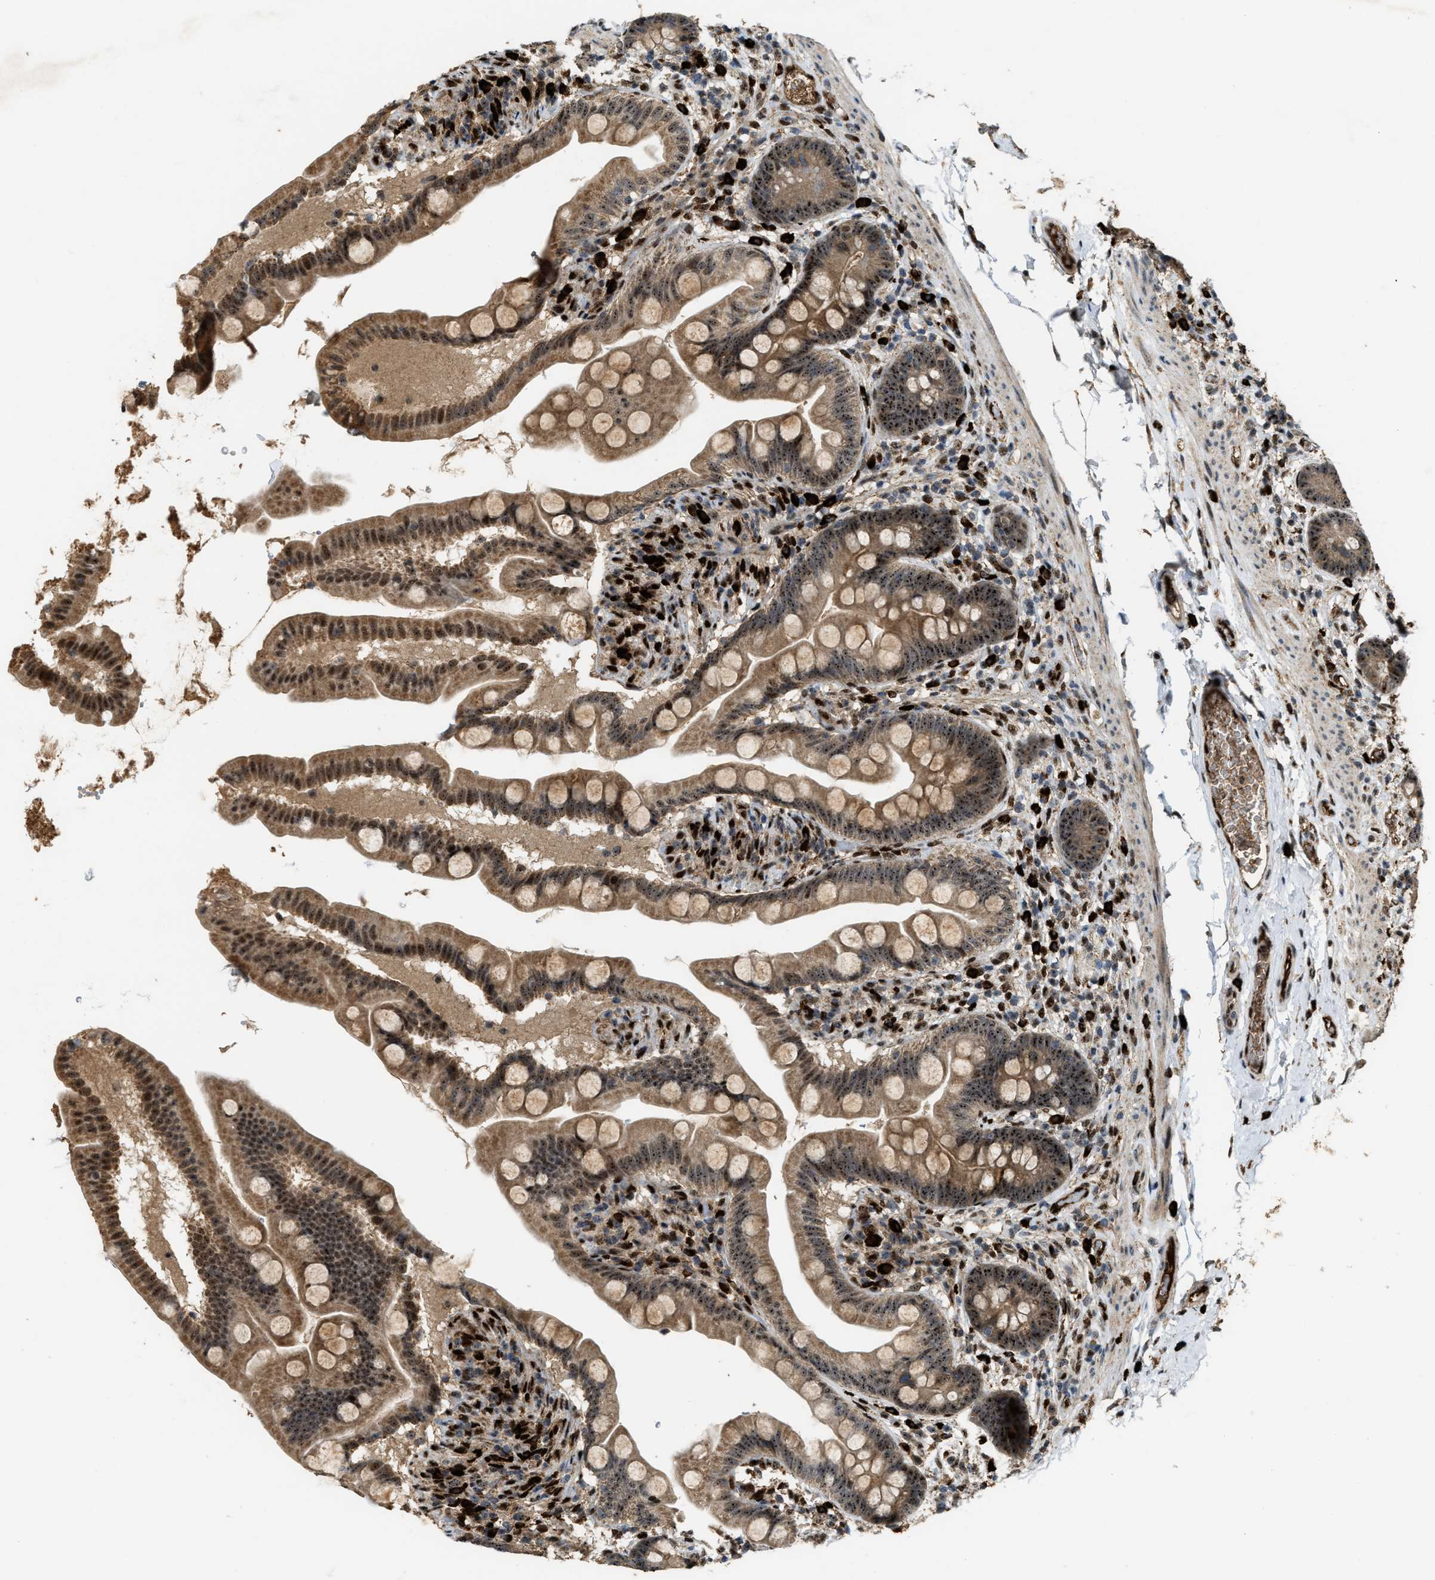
{"staining": {"intensity": "strong", "quantity": ">75%", "location": "cytoplasmic/membranous,nuclear"}, "tissue": "small intestine", "cell_type": "Glandular cells", "image_type": "normal", "snomed": [{"axis": "morphology", "description": "Normal tissue, NOS"}, {"axis": "topography", "description": "Small intestine"}], "caption": "Small intestine stained with a brown dye reveals strong cytoplasmic/membranous,nuclear positive positivity in about >75% of glandular cells.", "gene": "ZNF687", "patient": {"sex": "female", "age": 56}}